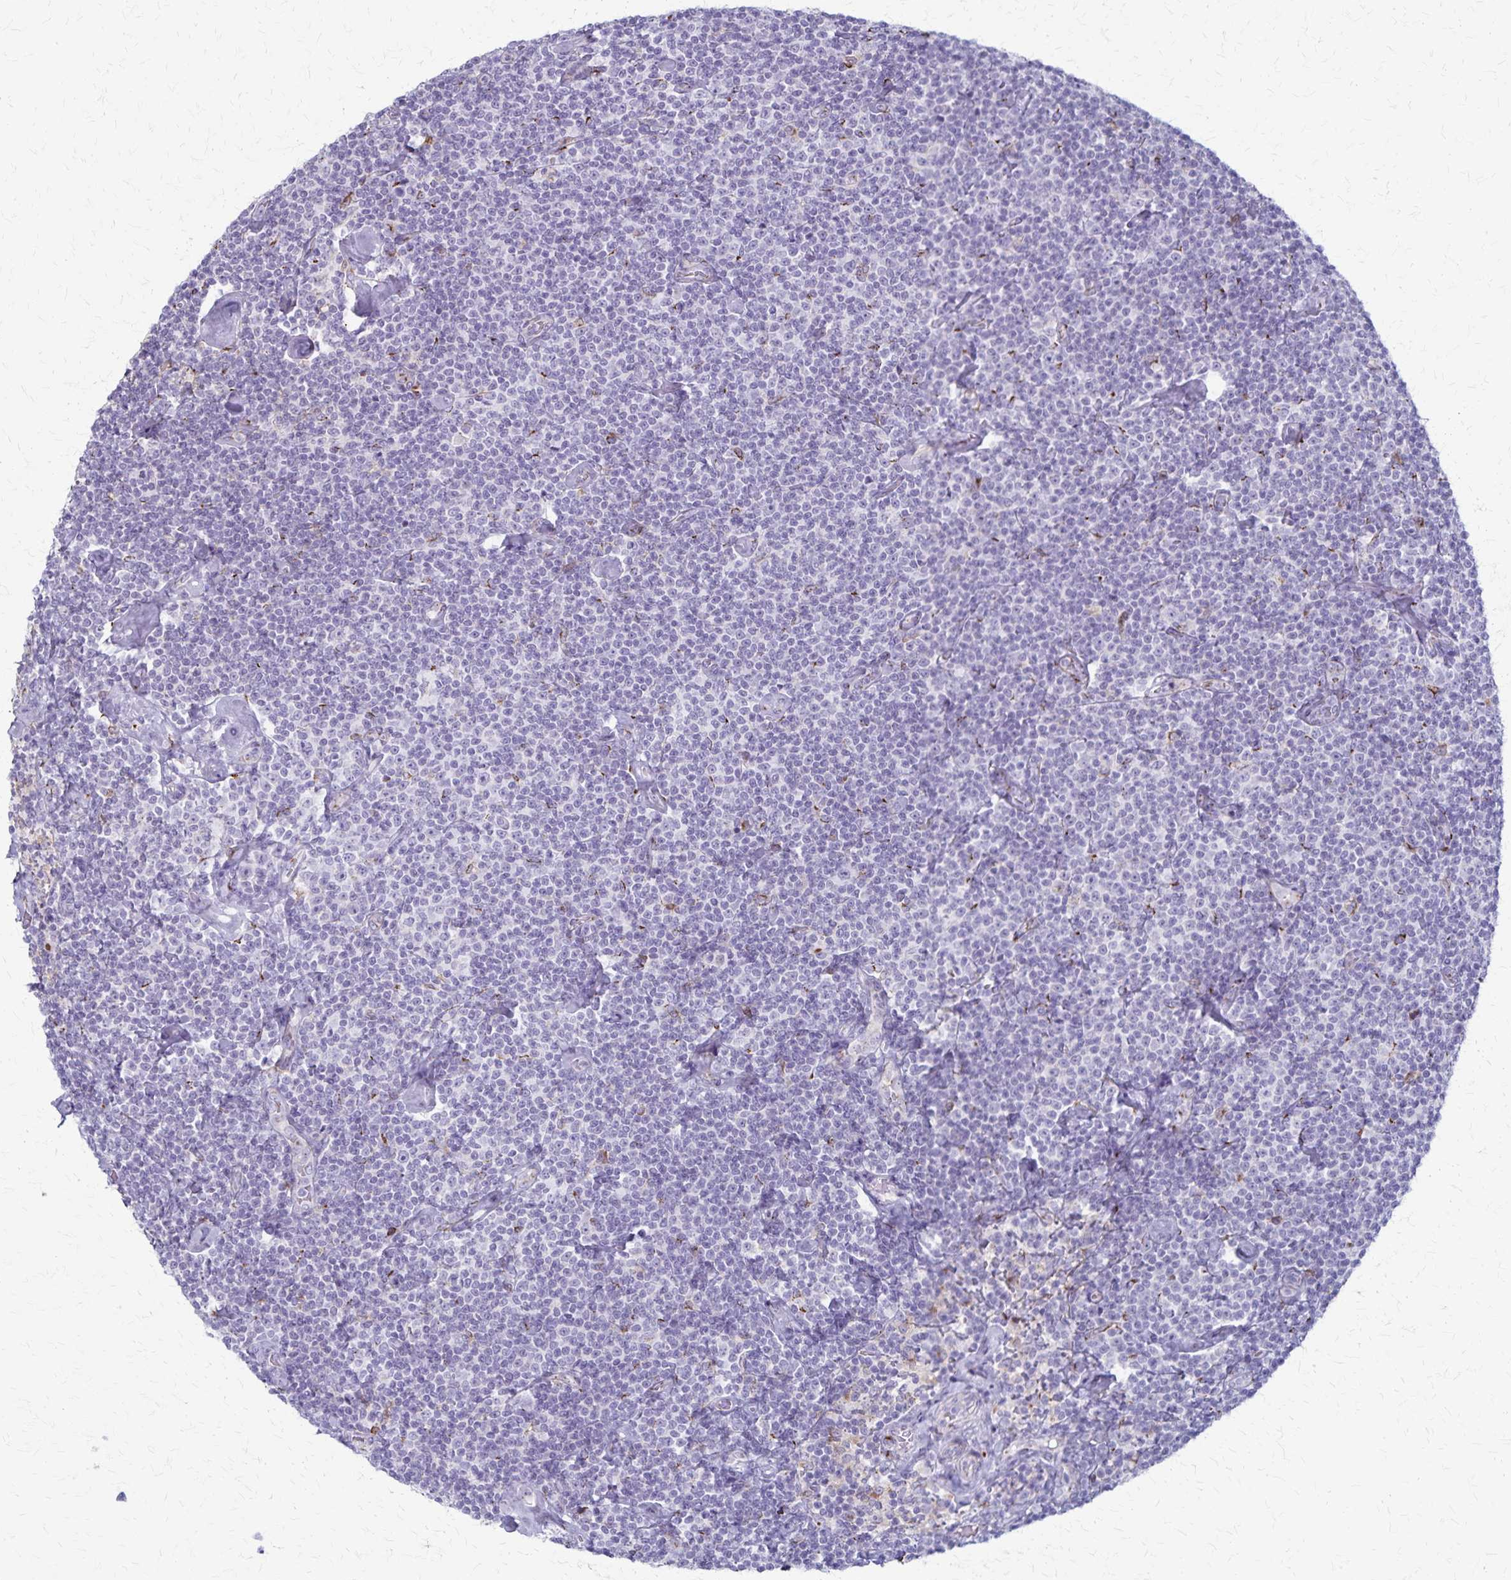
{"staining": {"intensity": "negative", "quantity": "none", "location": "none"}, "tissue": "lymphoma", "cell_type": "Tumor cells", "image_type": "cancer", "snomed": [{"axis": "morphology", "description": "Malignant lymphoma, non-Hodgkin's type, Low grade"}, {"axis": "topography", "description": "Lymph node"}], "caption": "Immunohistochemical staining of malignant lymphoma, non-Hodgkin's type (low-grade) exhibits no significant staining in tumor cells.", "gene": "MCFD2", "patient": {"sex": "male", "age": 81}}